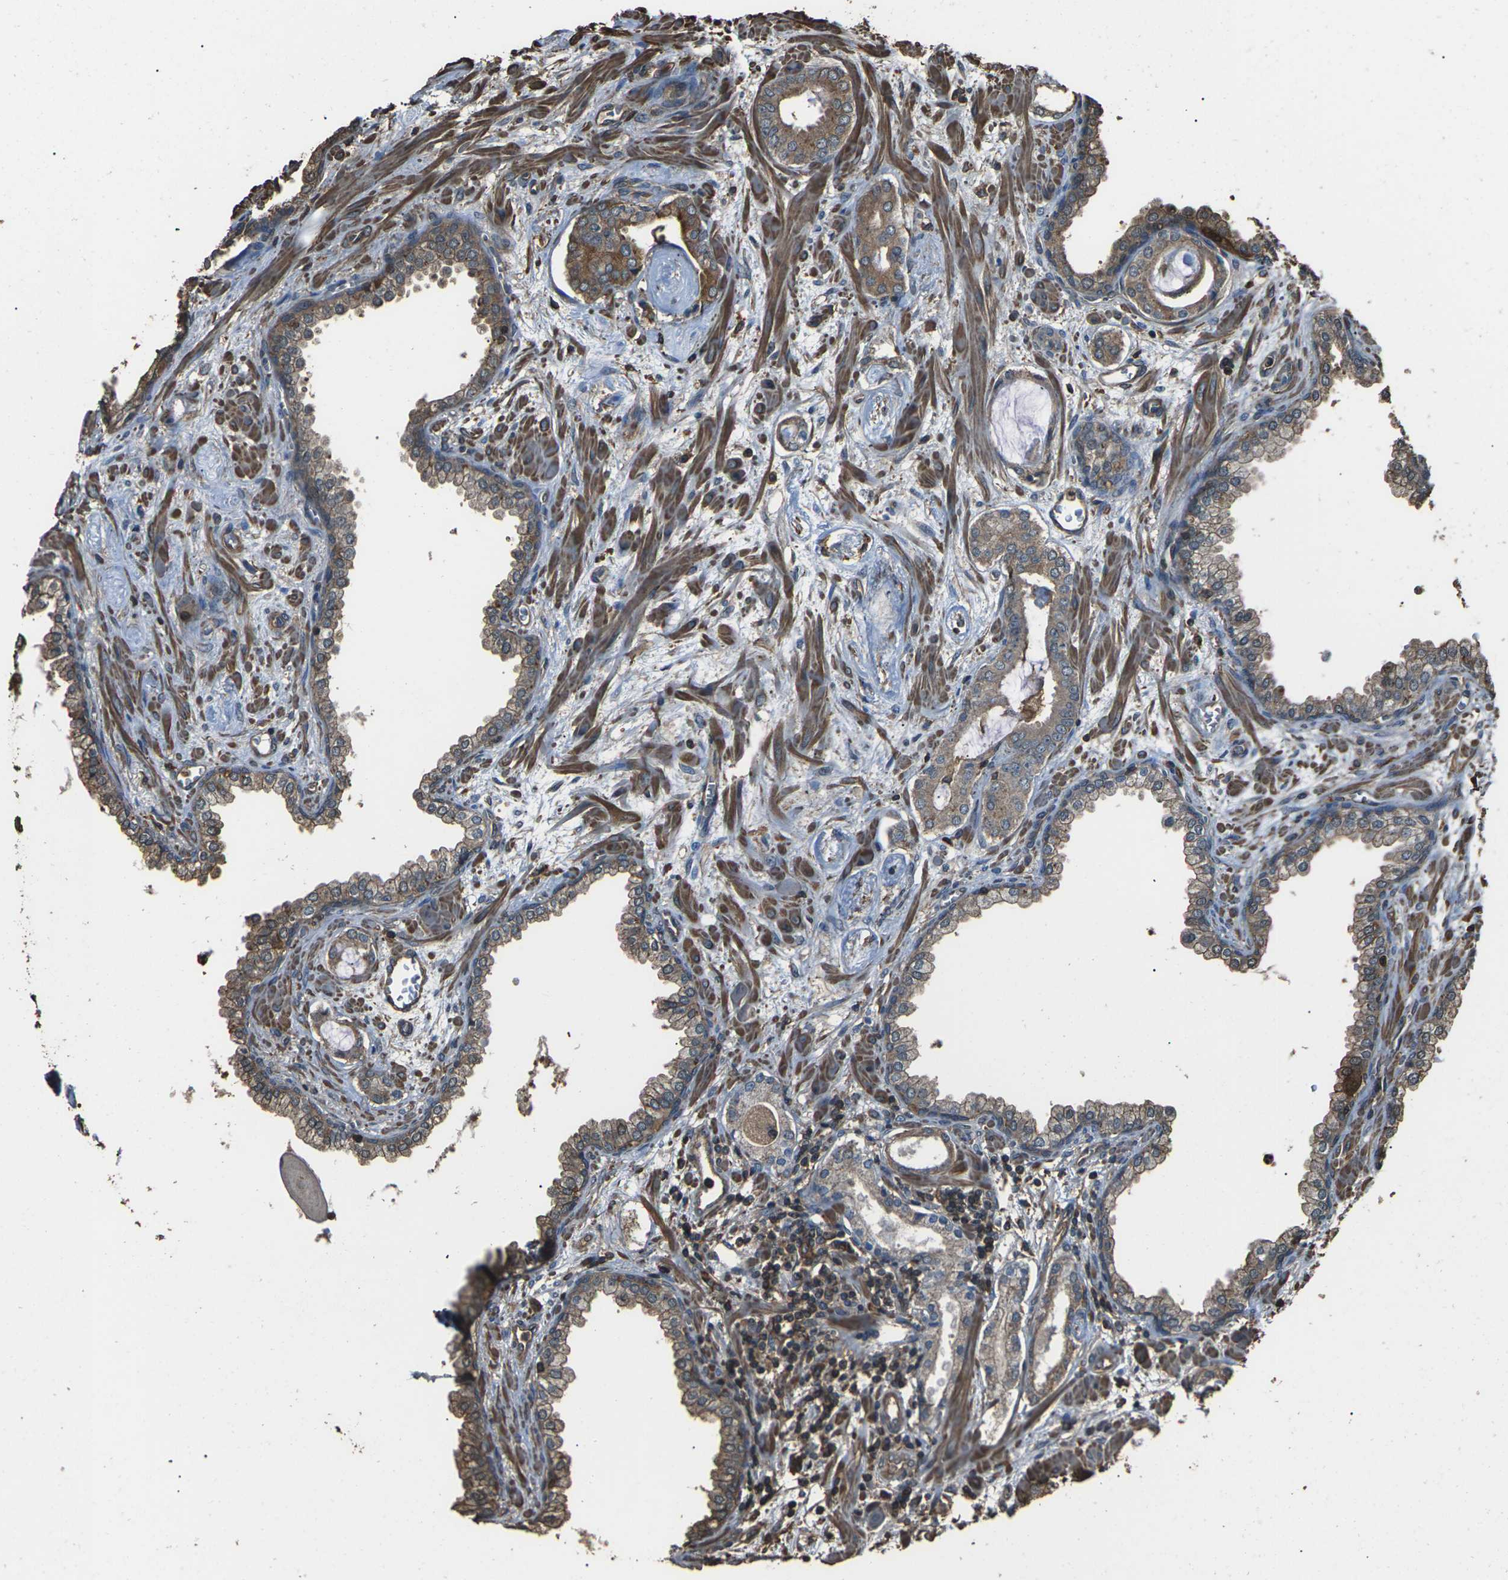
{"staining": {"intensity": "moderate", "quantity": ">75%", "location": "cytoplasmic/membranous"}, "tissue": "prostate cancer", "cell_type": "Tumor cells", "image_type": "cancer", "snomed": [{"axis": "morphology", "description": "Adenocarcinoma, Low grade"}, {"axis": "topography", "description": "Prostate"}], "caption": "Immunohistochemical staining of prostate cancer displays moderate cytoplasmic/membranous protein positivity in about >75% of tumor cells.", "gene": "DHPS", "patient": {"sex": "male", "age": 53}}